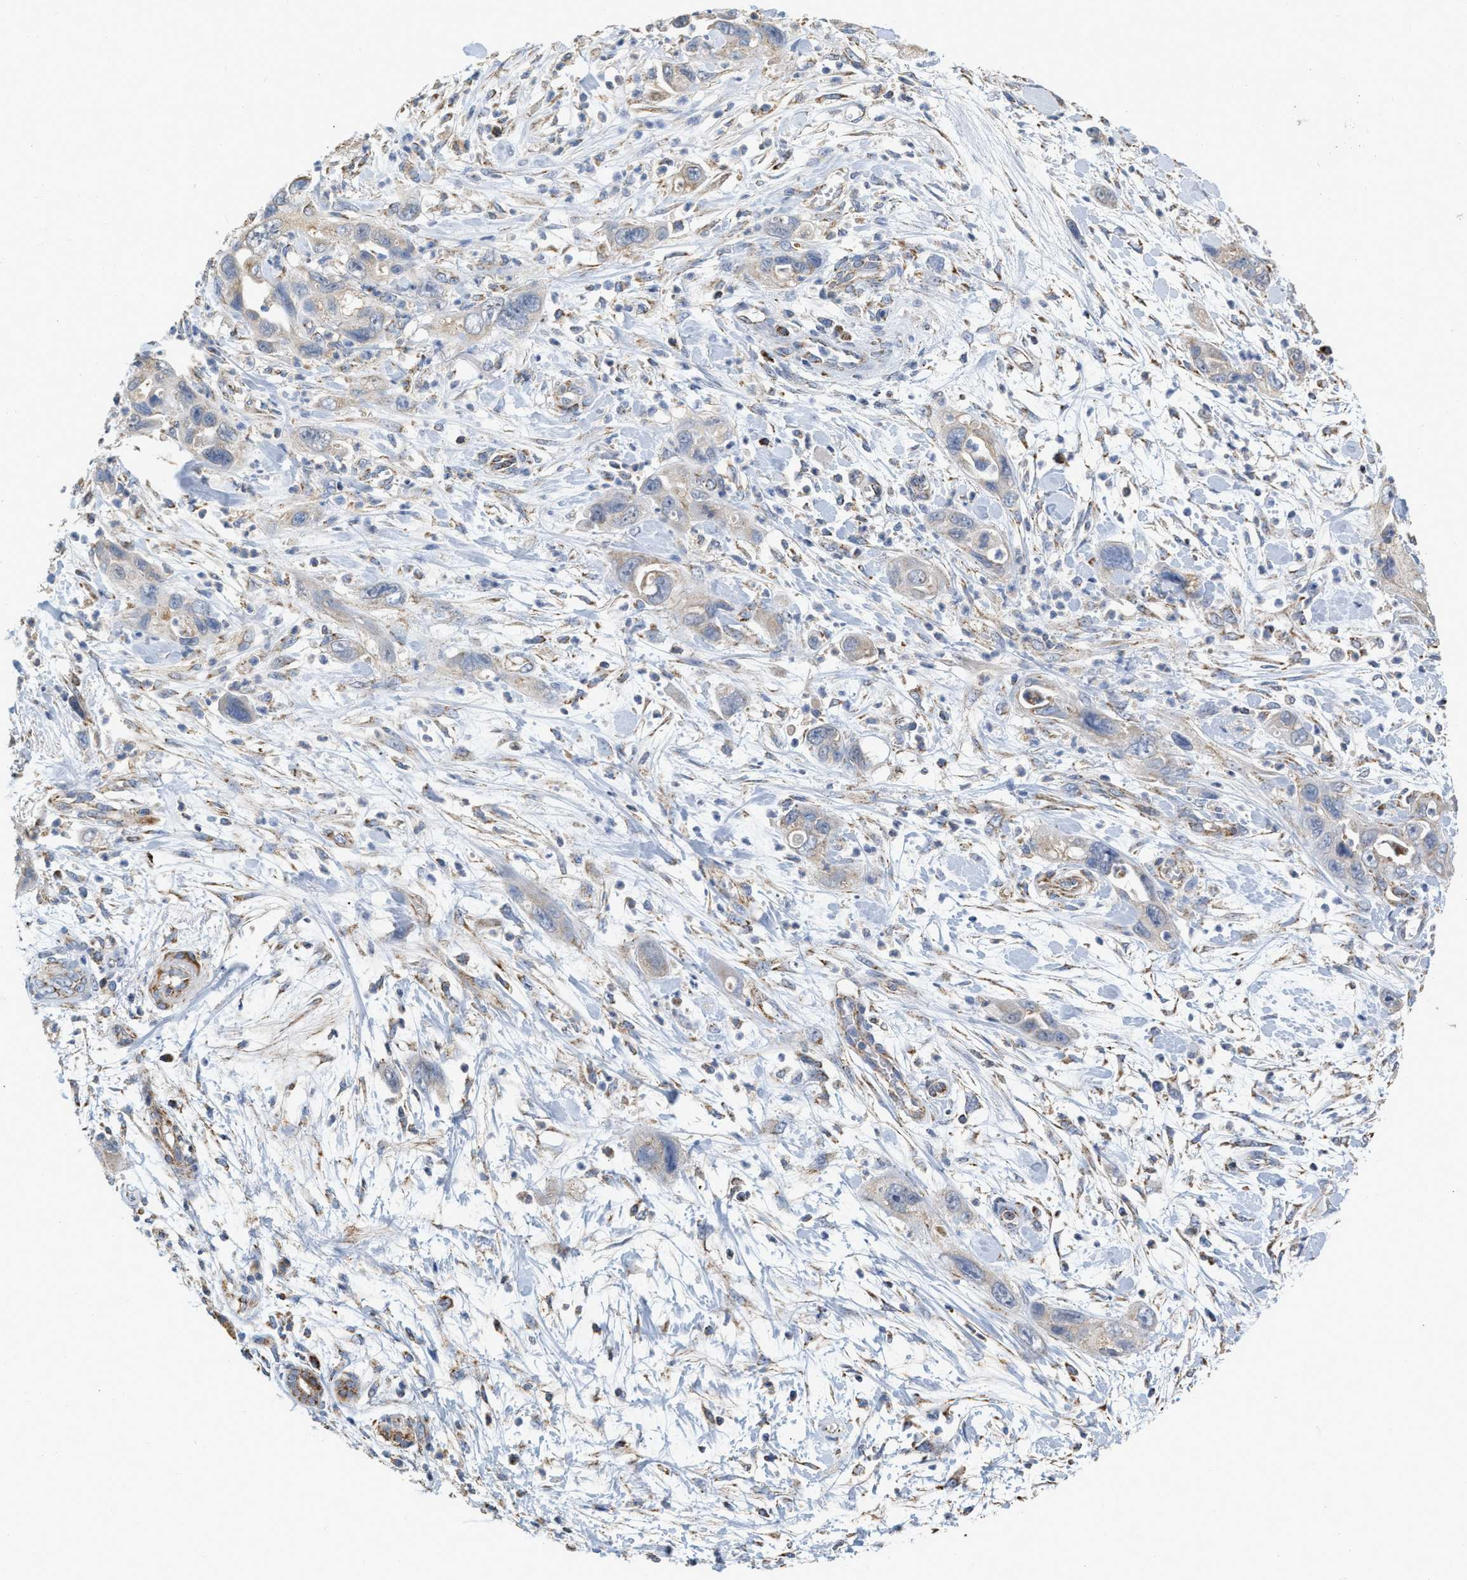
{"staining": {"intensity": "weak", "quantity": "25%-75%", "location": "cytoplasmic/membranous"}, "tissue": "pancreatic cancer", "cell_type": "Tumor cells", "image_type": "cancer", "snomed": [{"axis": "morphology", "description": "Adenocarcinoma, NOS"}, {"axis": "topography", "description": "Pancreas"}], "caption": "Adenocarcinoma (pancreatic) was stained to show a protein in brown. There is low levels of weak cytoplasmic/membranous expression in about 25%-75% of tumor cells.", "gene": "CBLB", "patient": {"sex": "female", "age": 70}}